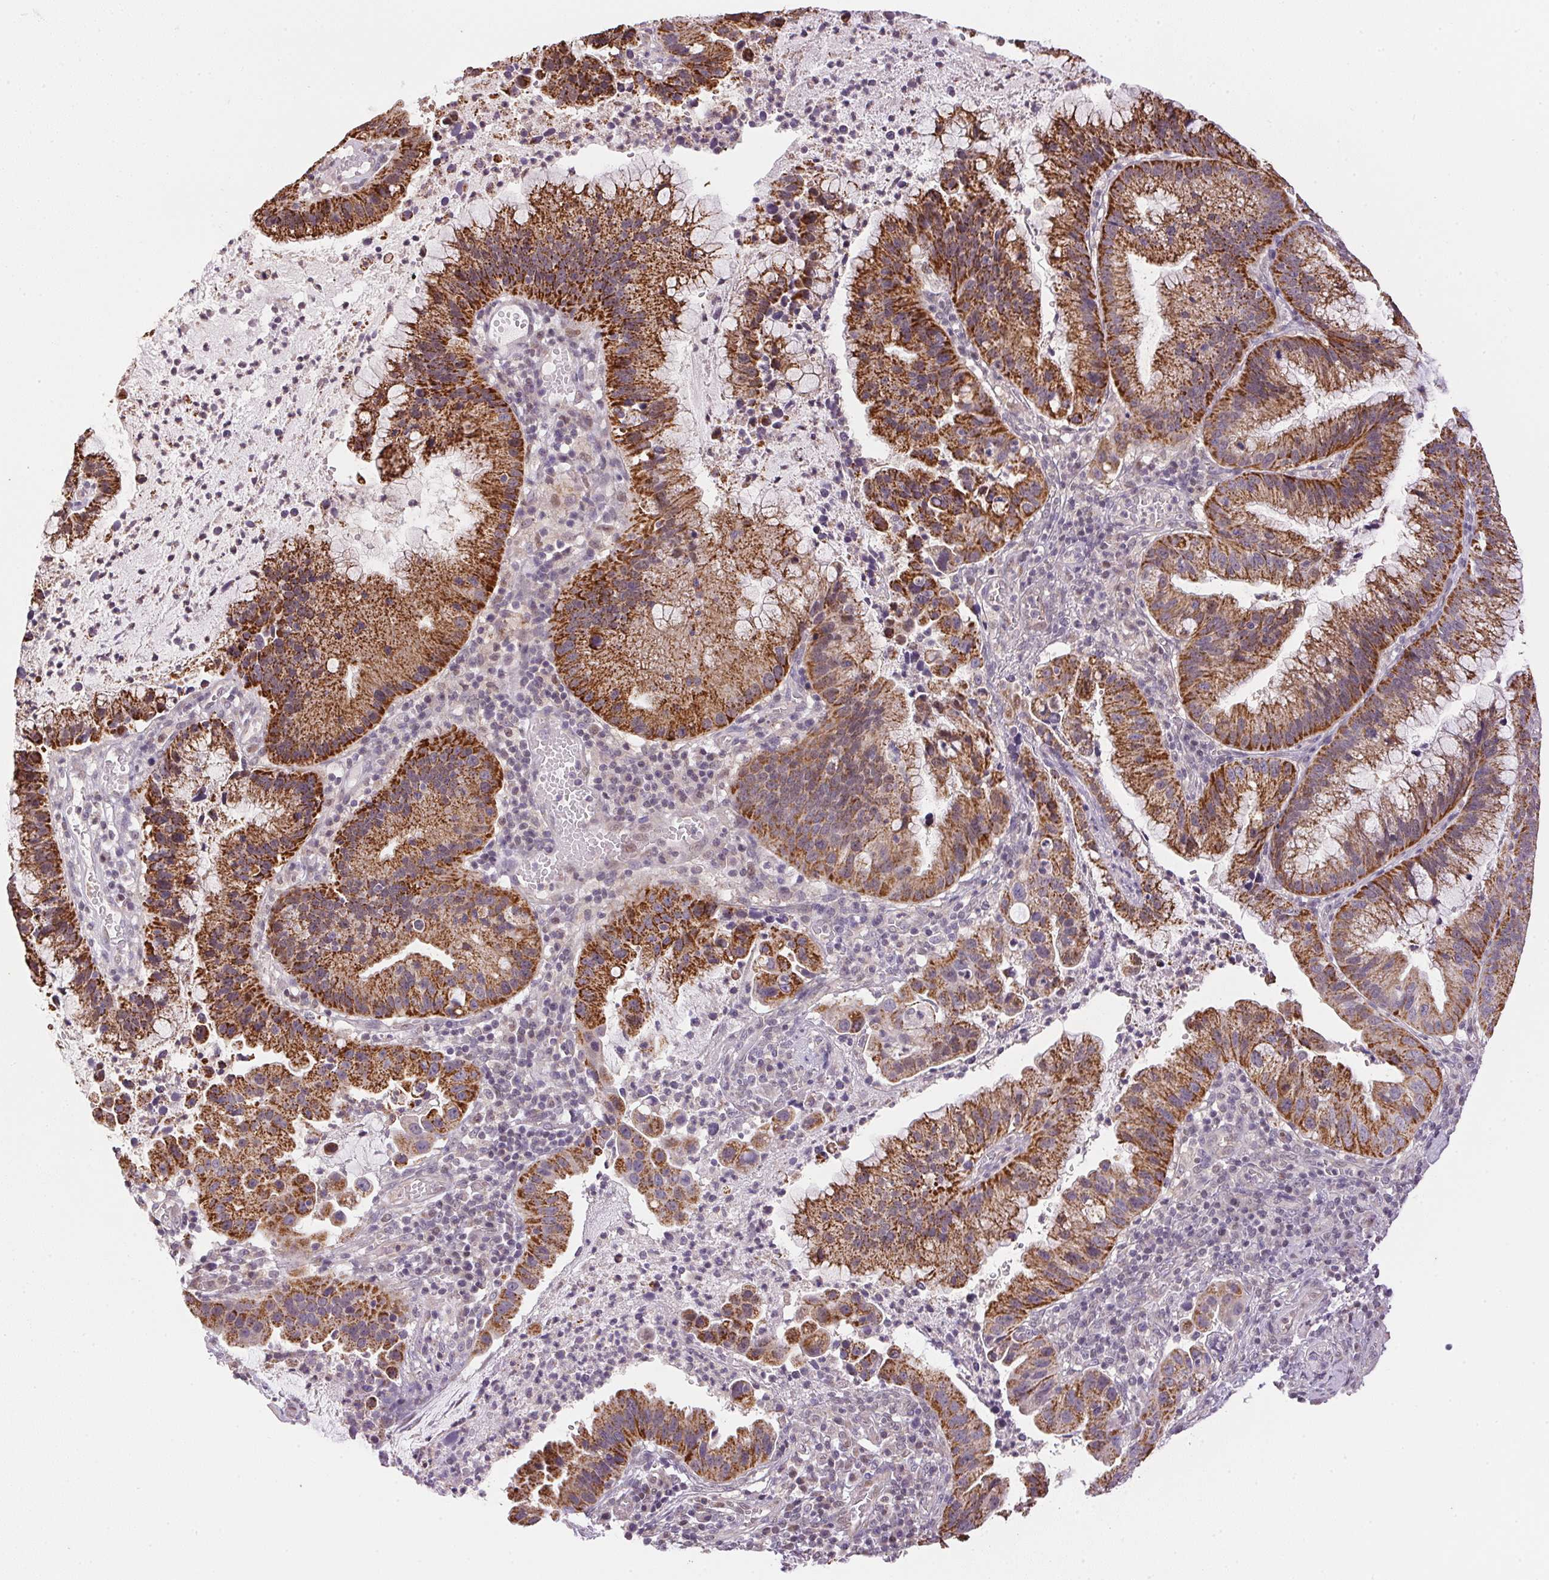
{"staining": {"intensity": "strong", "quantity": ">75%", "location": "cytoplasmic/membranous"}, "tissue": "cervical cancer", "cell_type": "Tumor cells", "image_type": "cancer", "snomed": [{"axis": "morphology", "description": "Adenocarcinoma, NOS"}, {"axis": "topography", "description": "Cervix"}], "caption": "Protein staining exhibits strong cytoplasmic/membranous staining in approximately >75% of tumor cells in cervical cancer.", "gene": "SC5D", "patient": {"sex": "female", "age": 34}}